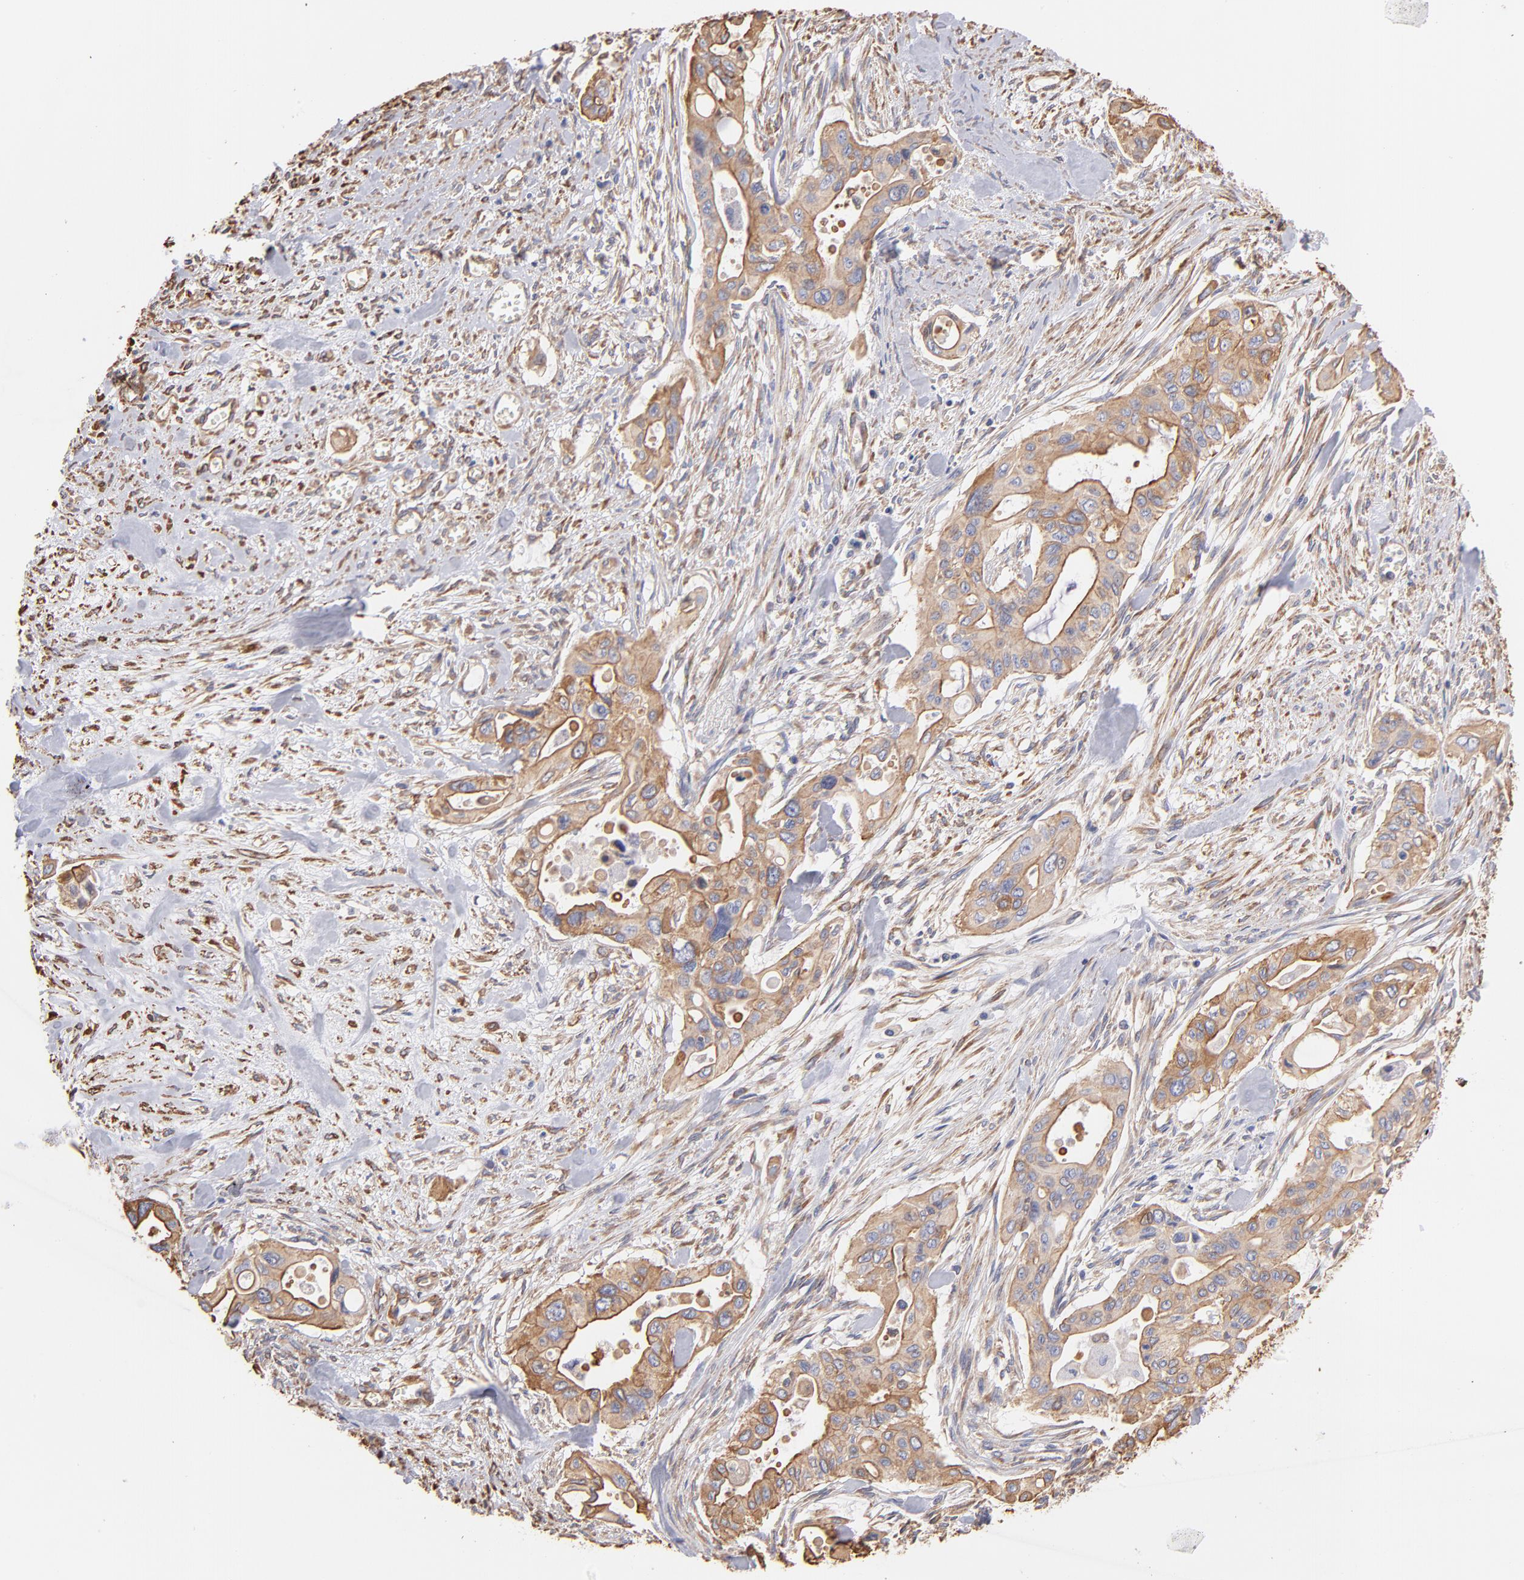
{"staining": {"intensity": "strong", "quantity": ">75%", "location": "cytoplasmic/membranous"}, "tissue": "pancreatic cancer", "cell_type": "Tumor cells", "image_type": "cancer", "snomed": [{"axis": "morphology", "description": "Adenocarcinoma, NOS"}, {"axis": "topography", "description": "Pancreas"}], "caption": "IHC (DAB) staining of pancreatic cancer (adenocarcinoma) exhibits strong cytoplasmic/membranous protein positivity in about >75% of tumor cells. Immunohistochemistry (ihc) stains the protein in brown and the nuclei are stained blue.", "gene": "PLEC", "patient": {"sex": "male", "age": 77}}